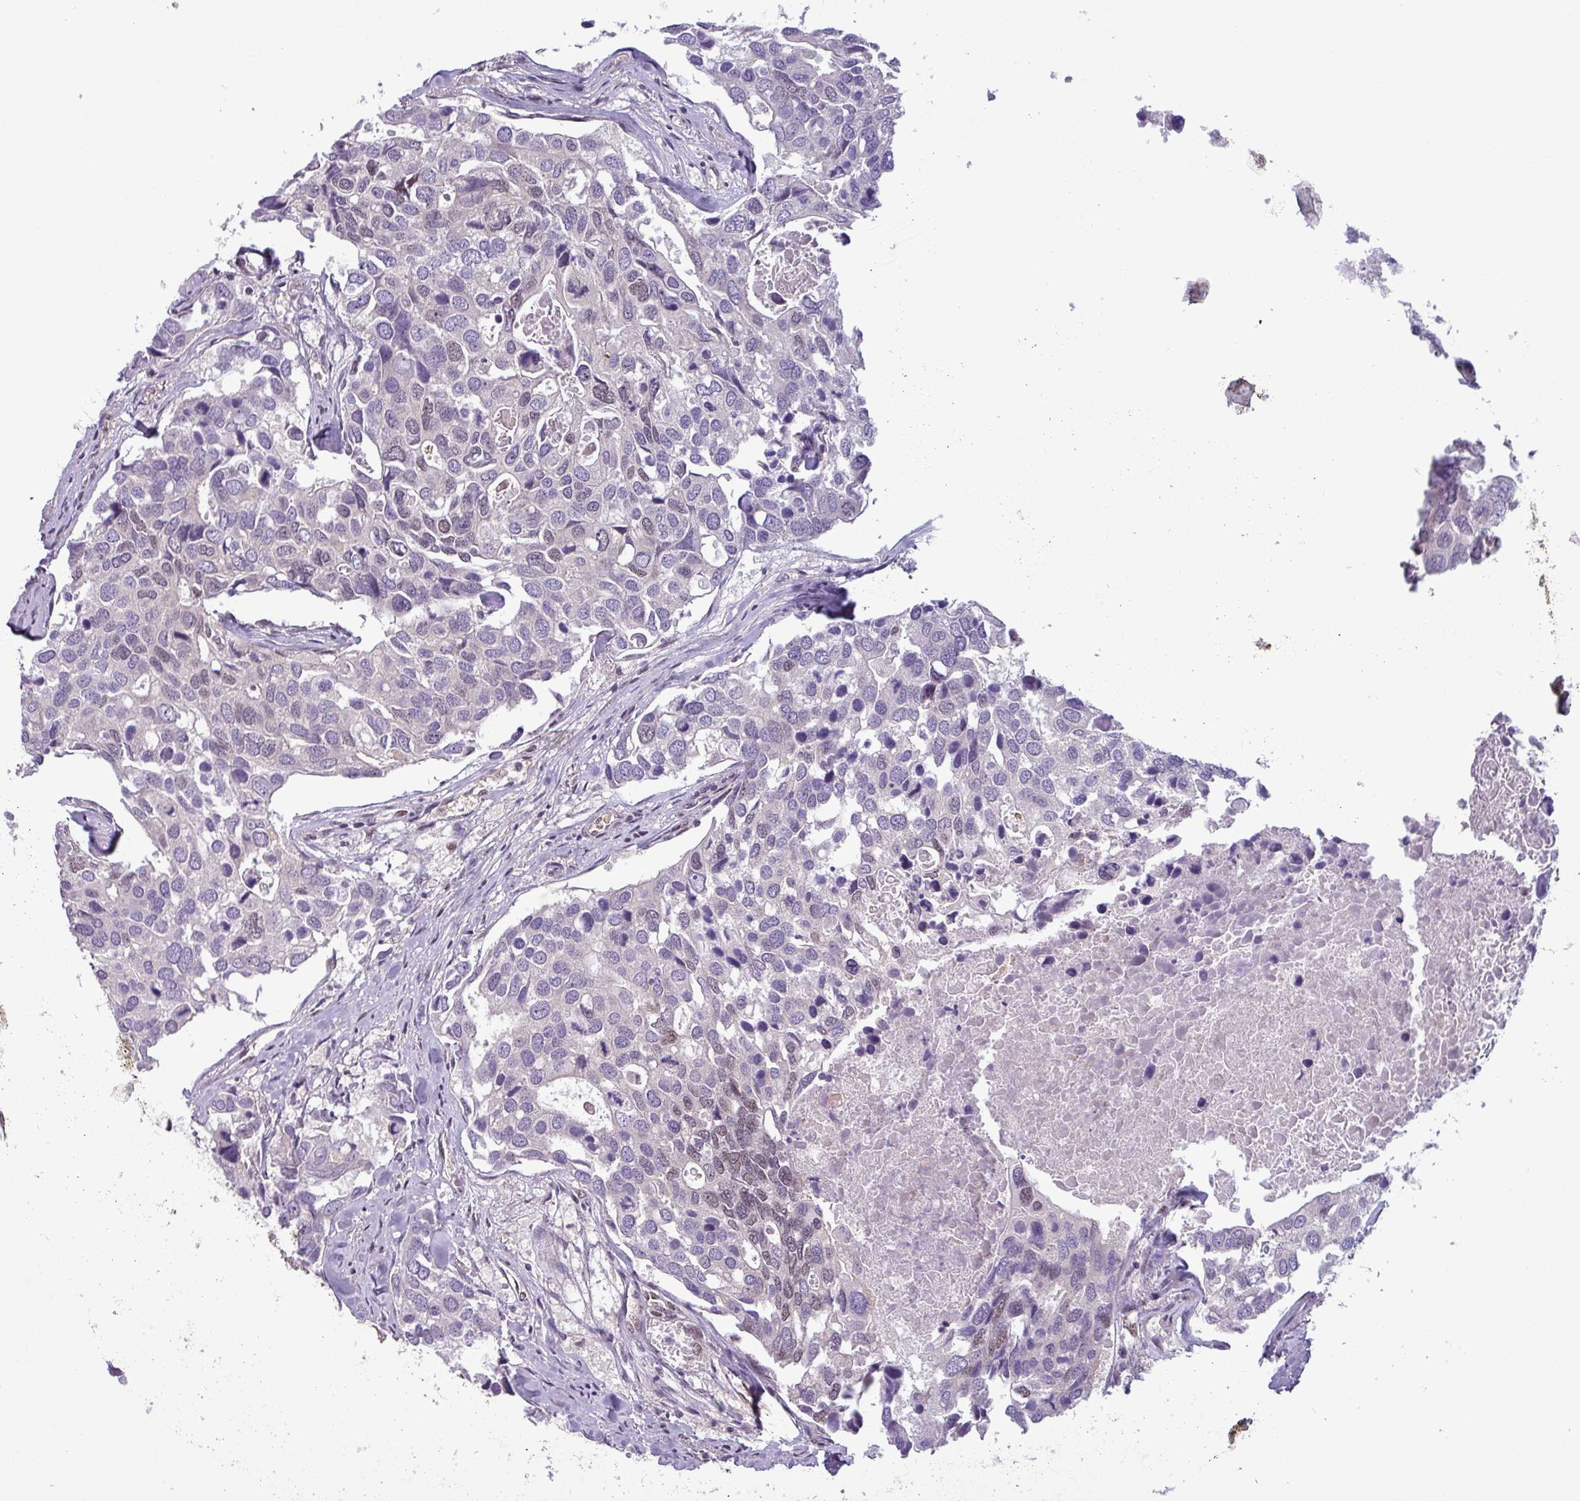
{"staining": {"intensity": "negative", "quantity": "none", "location": "none"}, "tissue": "breast cancer", "cell_type": "Tumor cells", "image_type": "cancer", "snomed": [{"axis": "morphology", "description": "Duct carcinoma"}, {"axis": "topography", "description": "Breast"}], "caption": "Tumor cells are negative for protein expression in human breast invasive ductal carcinoma.", "gene": "NPFFR1", "patient": {"sex": "female", "age": 83}}